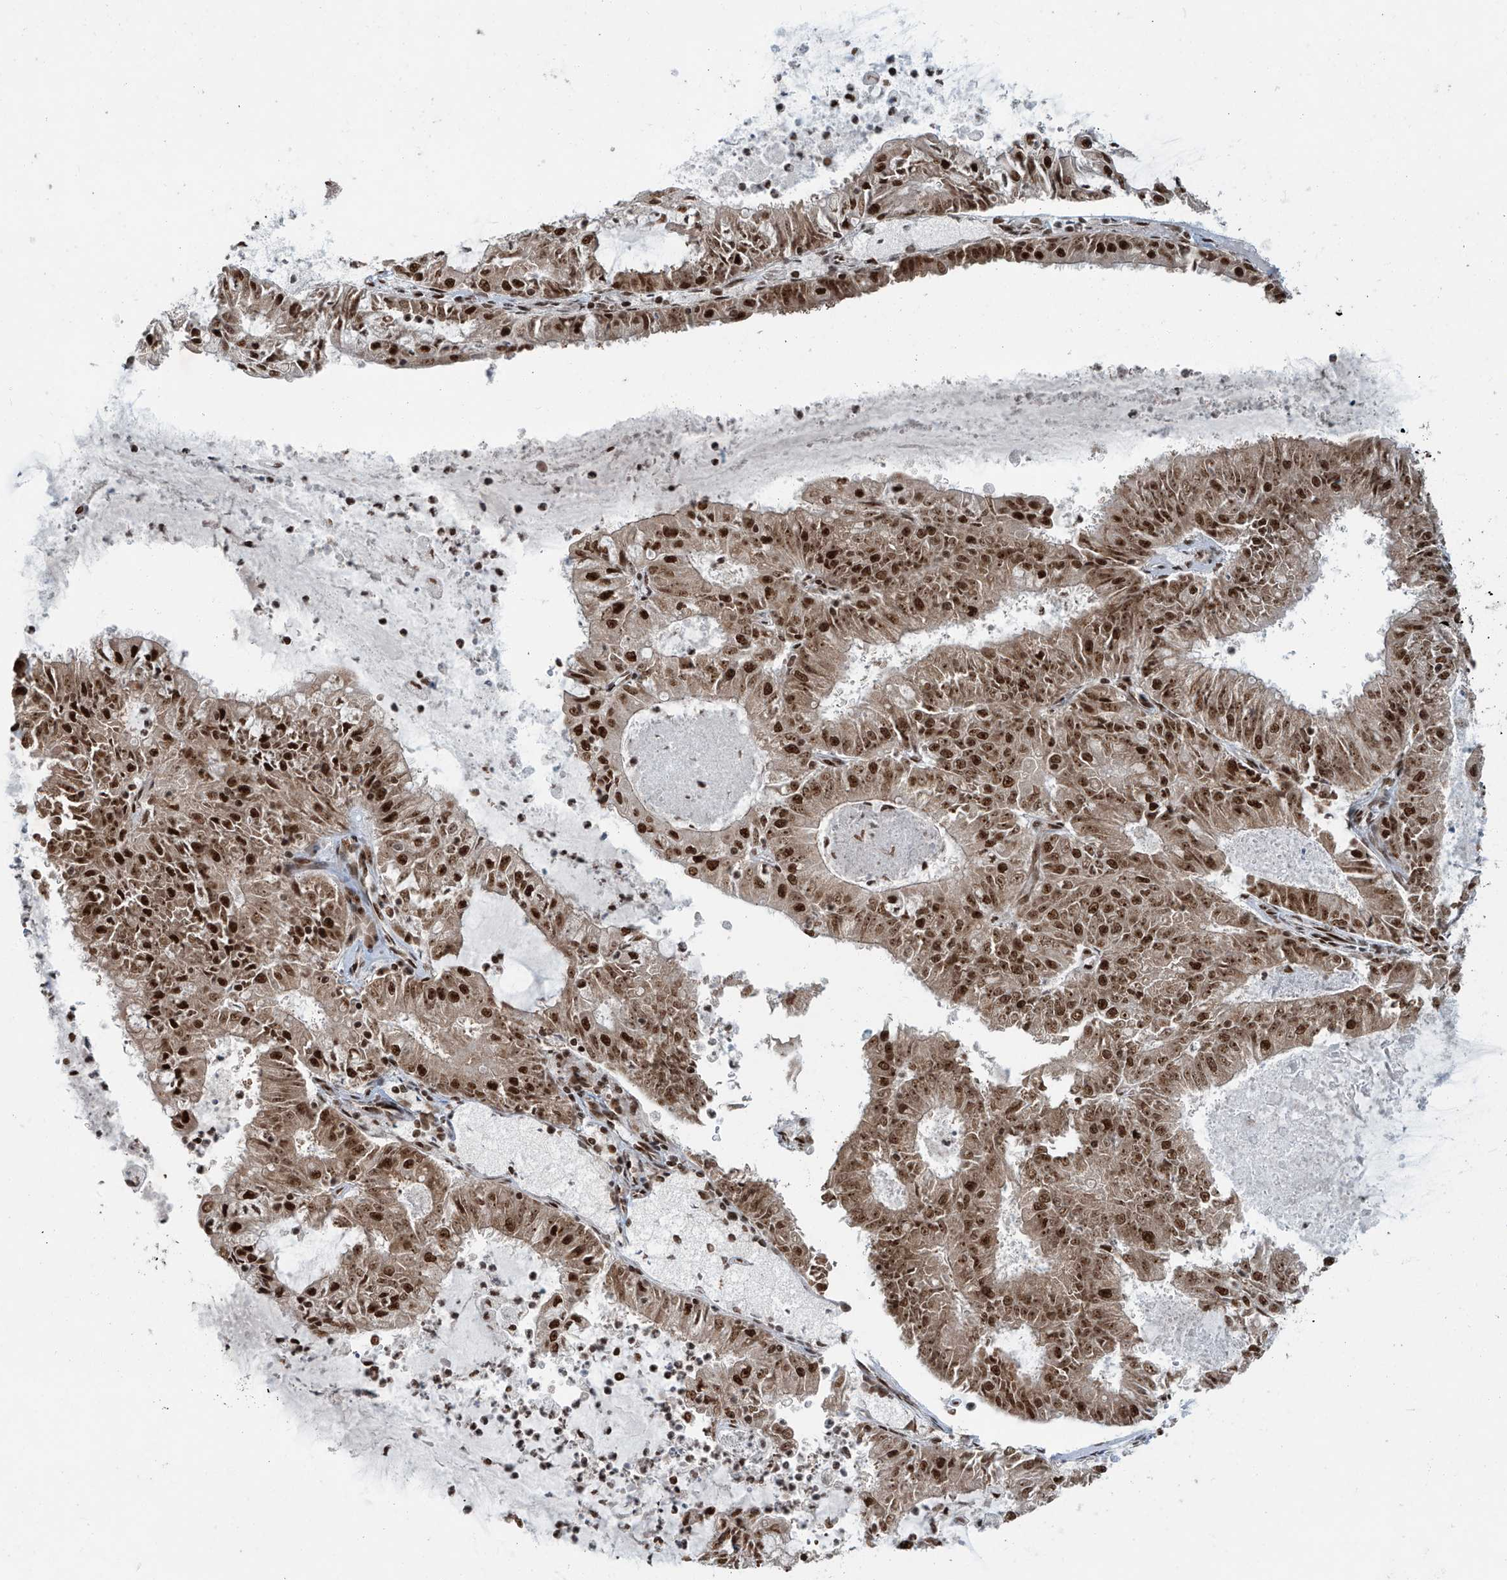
{"staining": {"intensity": "strong", "quantity": ">75%", "location": "cytoplasmic/membranous,nuclear"}, "tissue": "endometrial cancer", "cell_type": "Tumor cells", "image_type": "cancer", "snomed": [{"axis": "morphology", "description": "Adenocarcinoma, NOS"}, {"axis": "topography", "description": "Endometrium"}], "caption": "The immunohistochemical stain shows strong cytoplasmic/membranous and nuclear positivity in tumor cells of endometrial cancer tissue.", "gene": "FAM193B", "patient": {"sex": "female", "age": 57}}